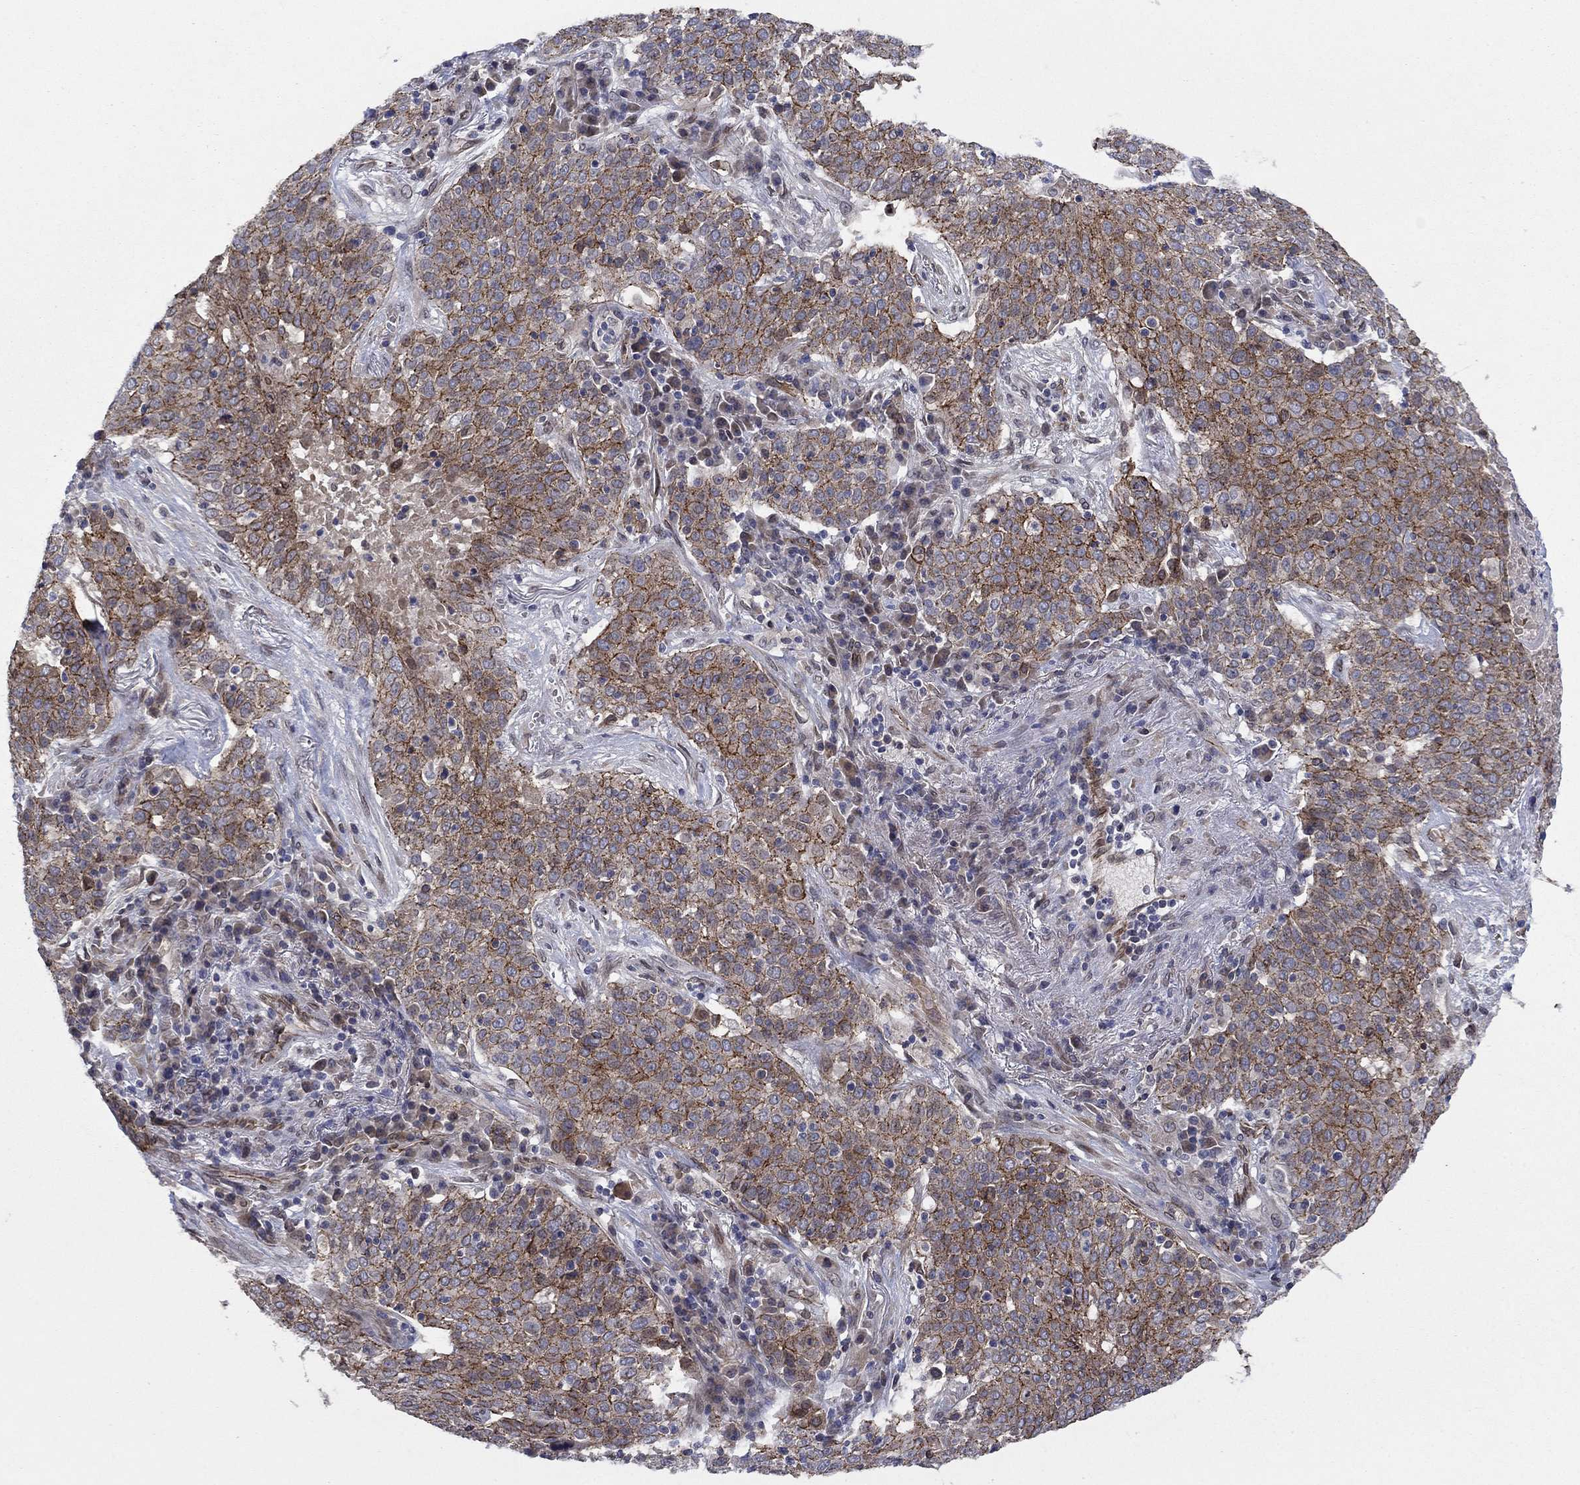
{"staining": {"intensity": "strong", "quantity": ">75%", "location": "cytoplasmic/membranous"}, "tissue": "lung cancer", "cell_type": "Tumor cells", "image_type": "cancer", "snomed": [{"axis": "morphology", "description": "Squamous cell carcinoma, NOS"}, {"axis": "topography", "description": "Lung"}], "caption": "Immunohistochemical staining of human lung cancer (squamous cell carcinoma) exhibits high levels of strong cytoplasmic/membranous positivity in about >75% of tumor cells. (DAB (3,3'-diaminobenzidine) IHC, brown staining for protein, blue staining for nuclei).", "gene": "EMC9", "patient": {"sex": "male", "age": 82}}